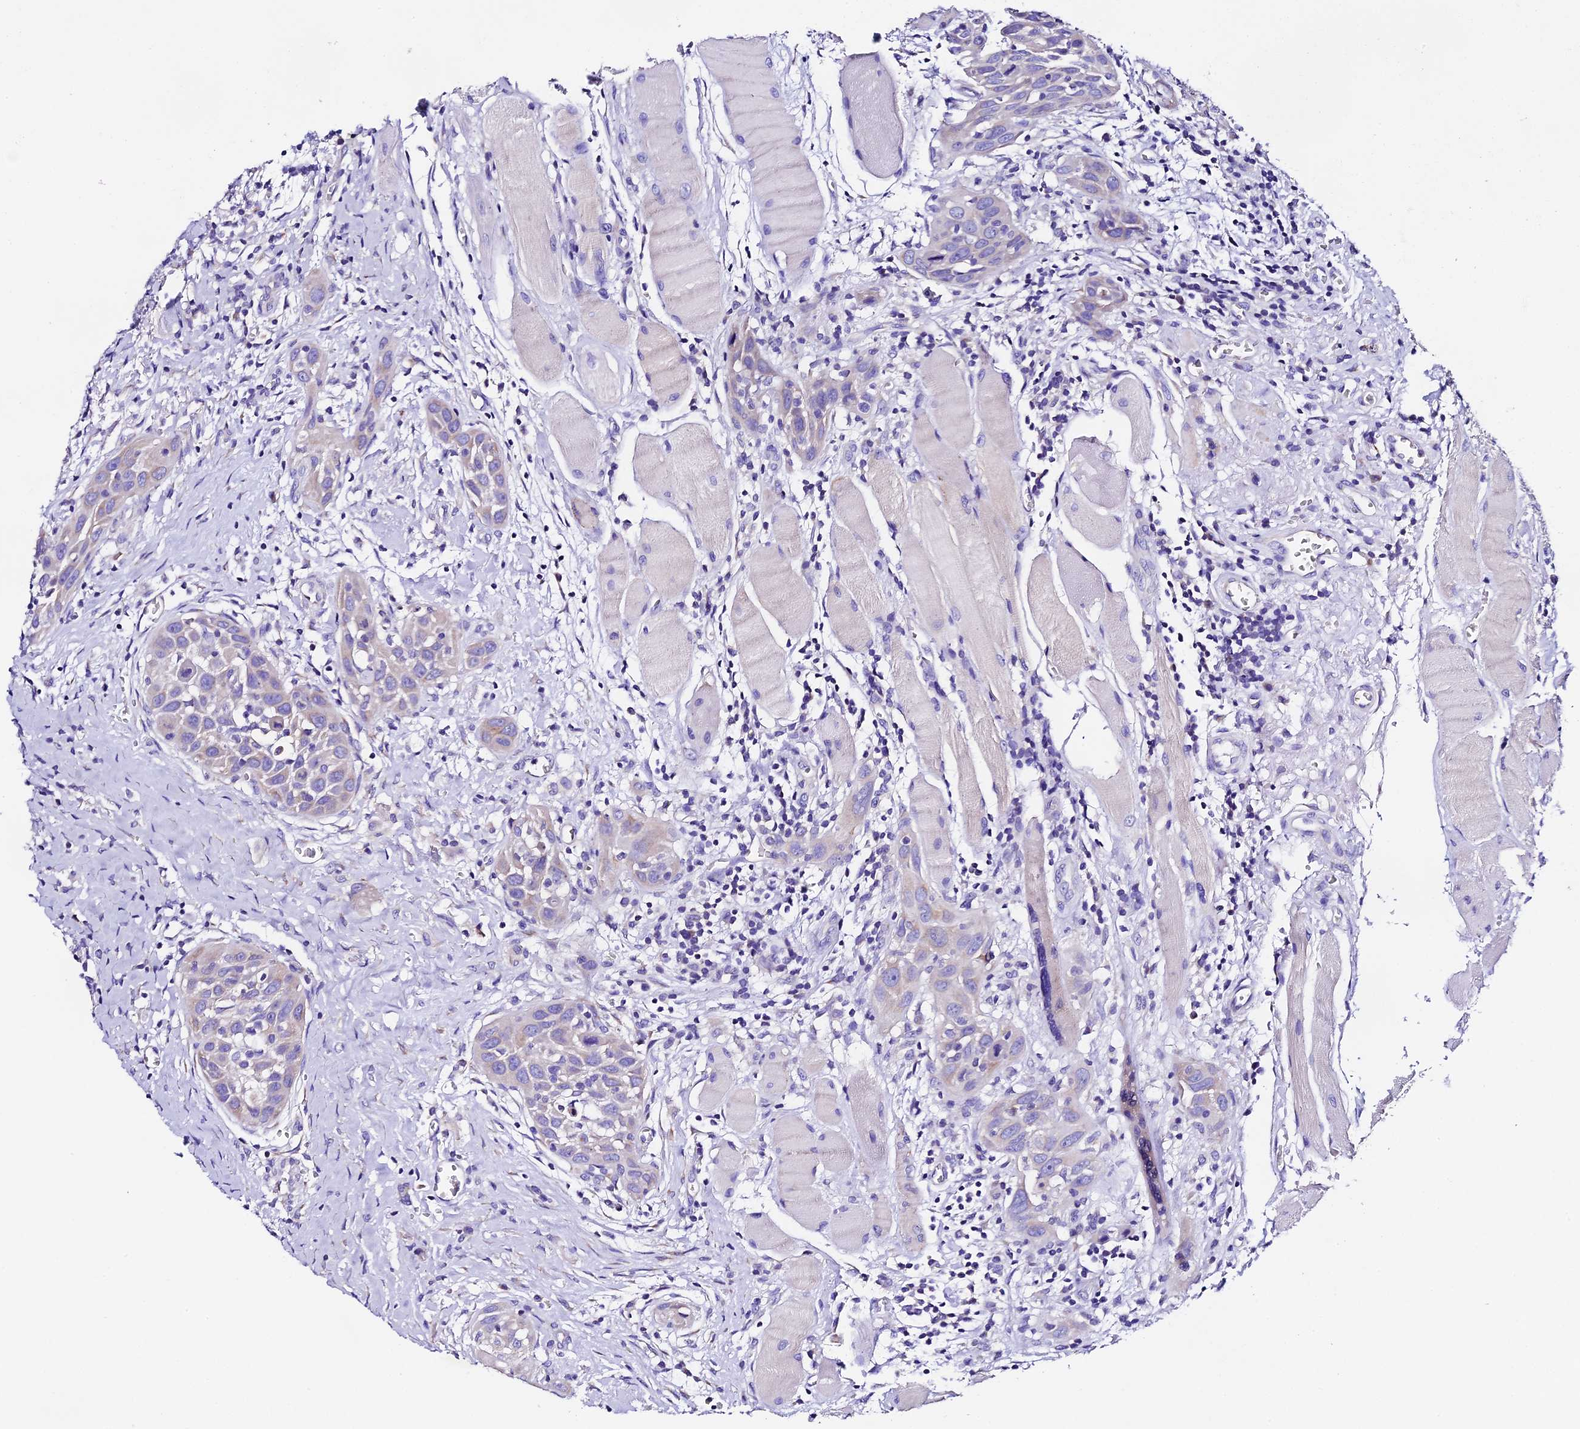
{"staining": {"intensity": "weak", "quantity": "<25%", "location": "cytoplasmic/membranous"}, "tissue": "head and neck cancer", "cell_type": "Tumor cells", "image_type": "cancer", "snomed": [{"axis": "morphology", "description": "Squamous cell carcinoma, NOS"}, {"axis": "topography", "description": "Oral tissue"}, {"axis": "topography", "description": "Head-Neck"}], "caption": "IHC of human head and neck cancer reveals no positivity in tumor cells.", "gene": "COMTD1", "patient": {"sex": "female", "age": 50}}